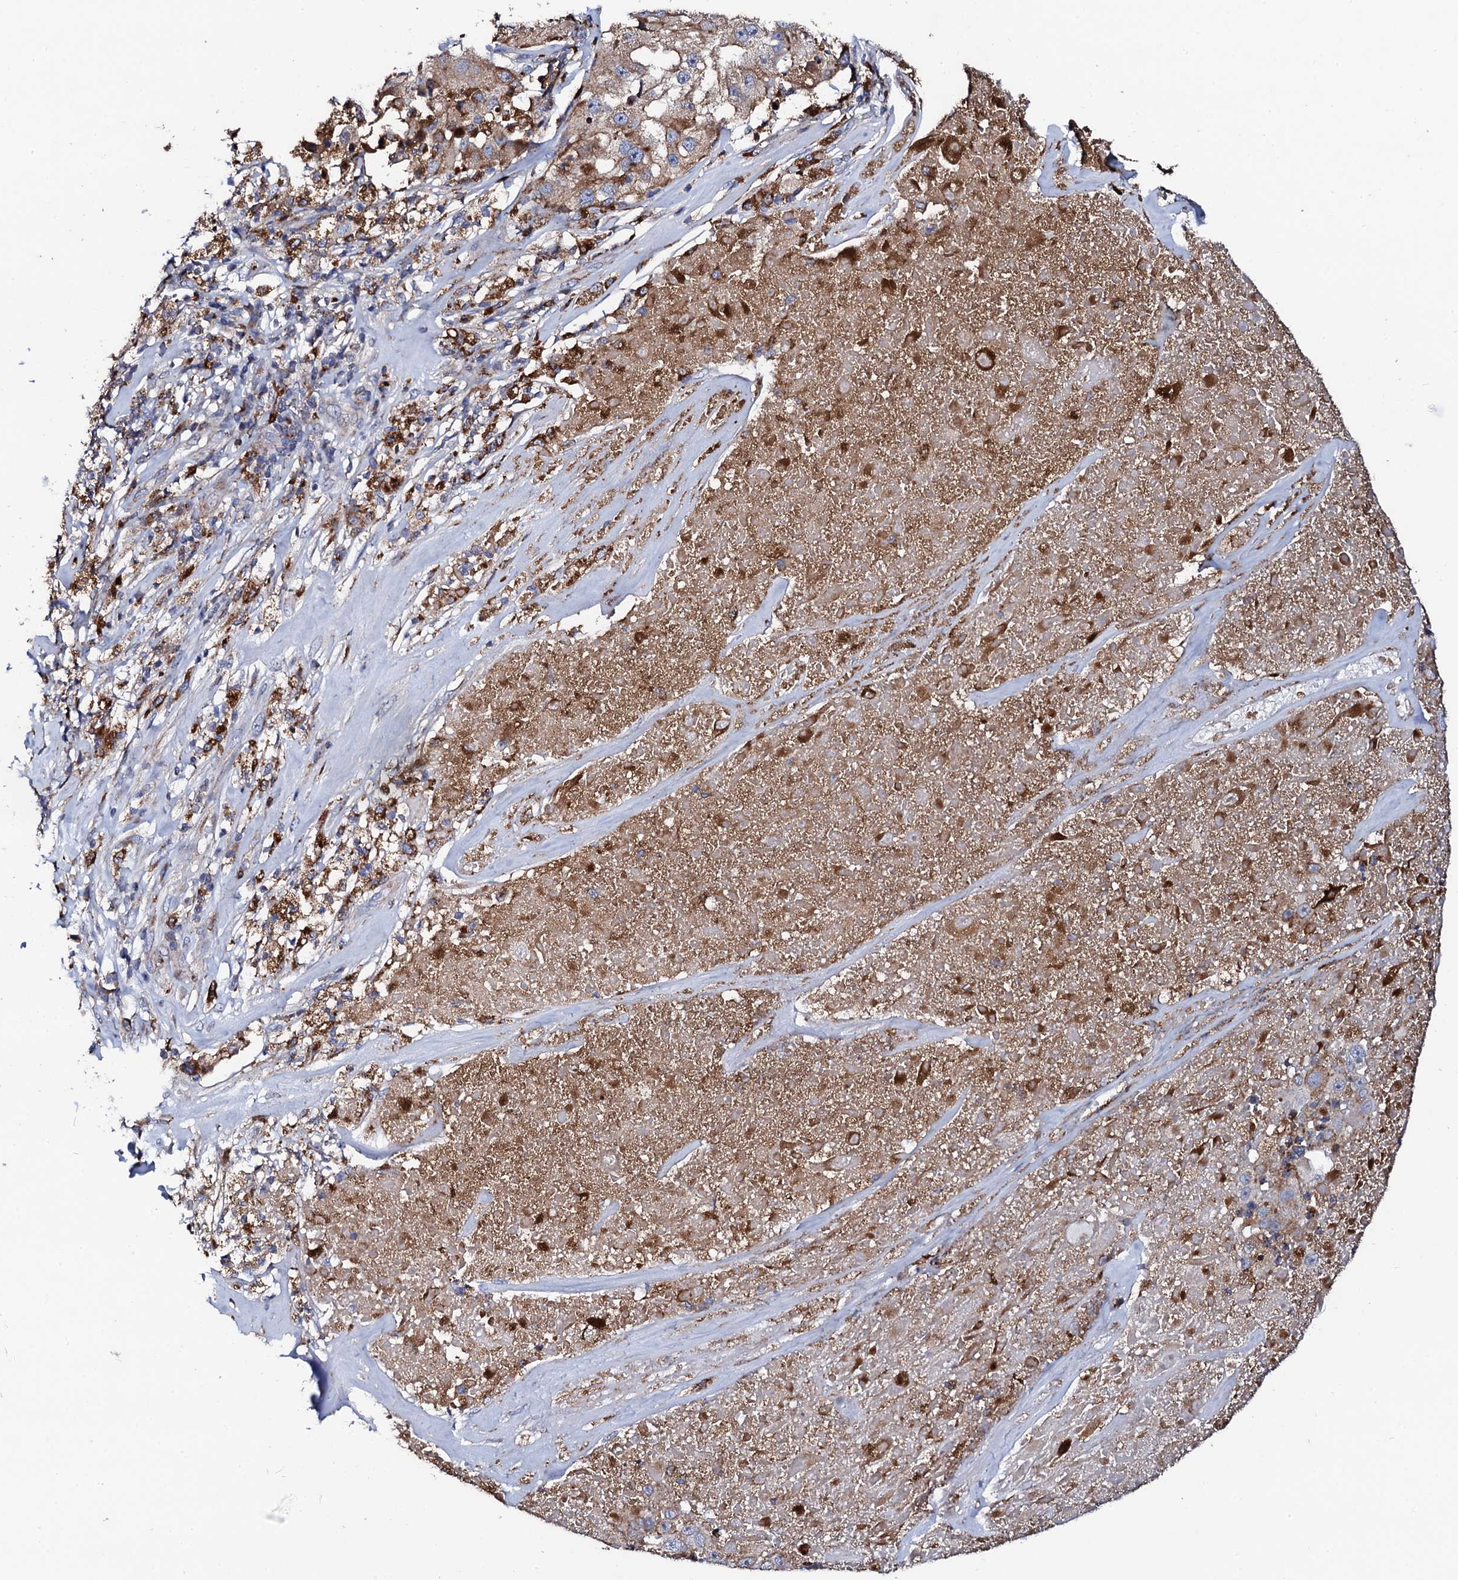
{"staining": {"intensity": "moderate", "quantity": "25%-75%", "location": "cytoplasmic/membranous"}, "tissue": "melanoma", "cell_type": "Tumor cells", "image_type": "cancer", "snomed": [{"axis": "morphology", "description": "Malignant melanoma, Metastatic site"}, {"axis": "topography", "description": "Lymph node"}], "caption": "A brown stain shows moderate cytoplasmic/membranous expression of a protein in melanoma tumor cells.", "gene": "TCIRG1", "patient": {"sex": "male", "age": 62}}